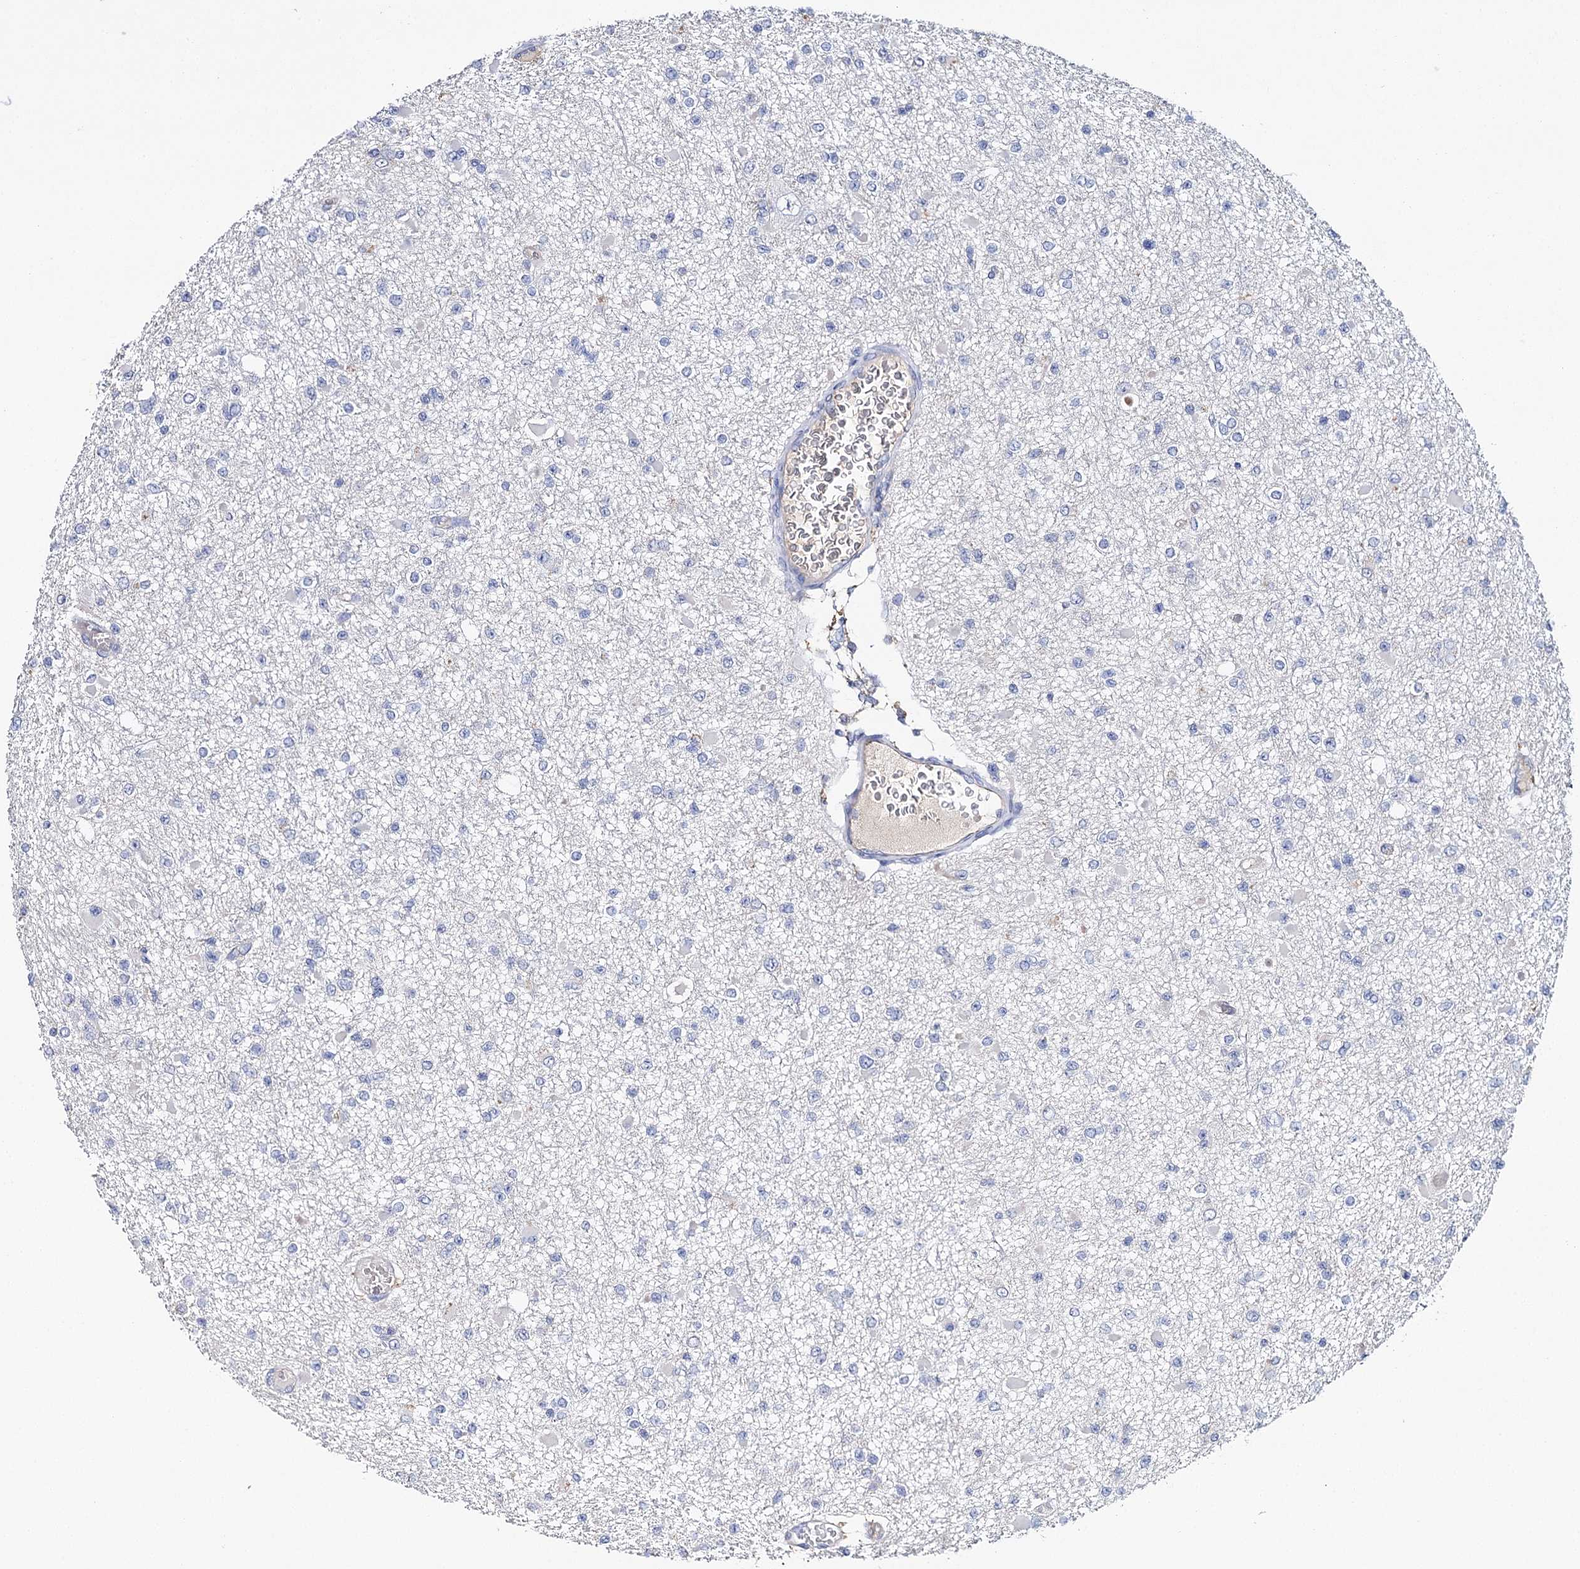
{"staining": {"intensity": "negative", "quantity": "none", "location": "none"}, "tissue": "glioma", "cell_type": "Tumor cells", "image_type": "cancer", "snomed": [{"axis": "morphology", "description": "Glioma, malignant, Low grade"}, {"axis": "topography", "description": "Brain"}], "caption": "Micrograph shows no significant protein expression in tumor cells of malignant low-grade glioma.", "gene": "EPYC", "patient": {"sex": "female", "age": 22}}